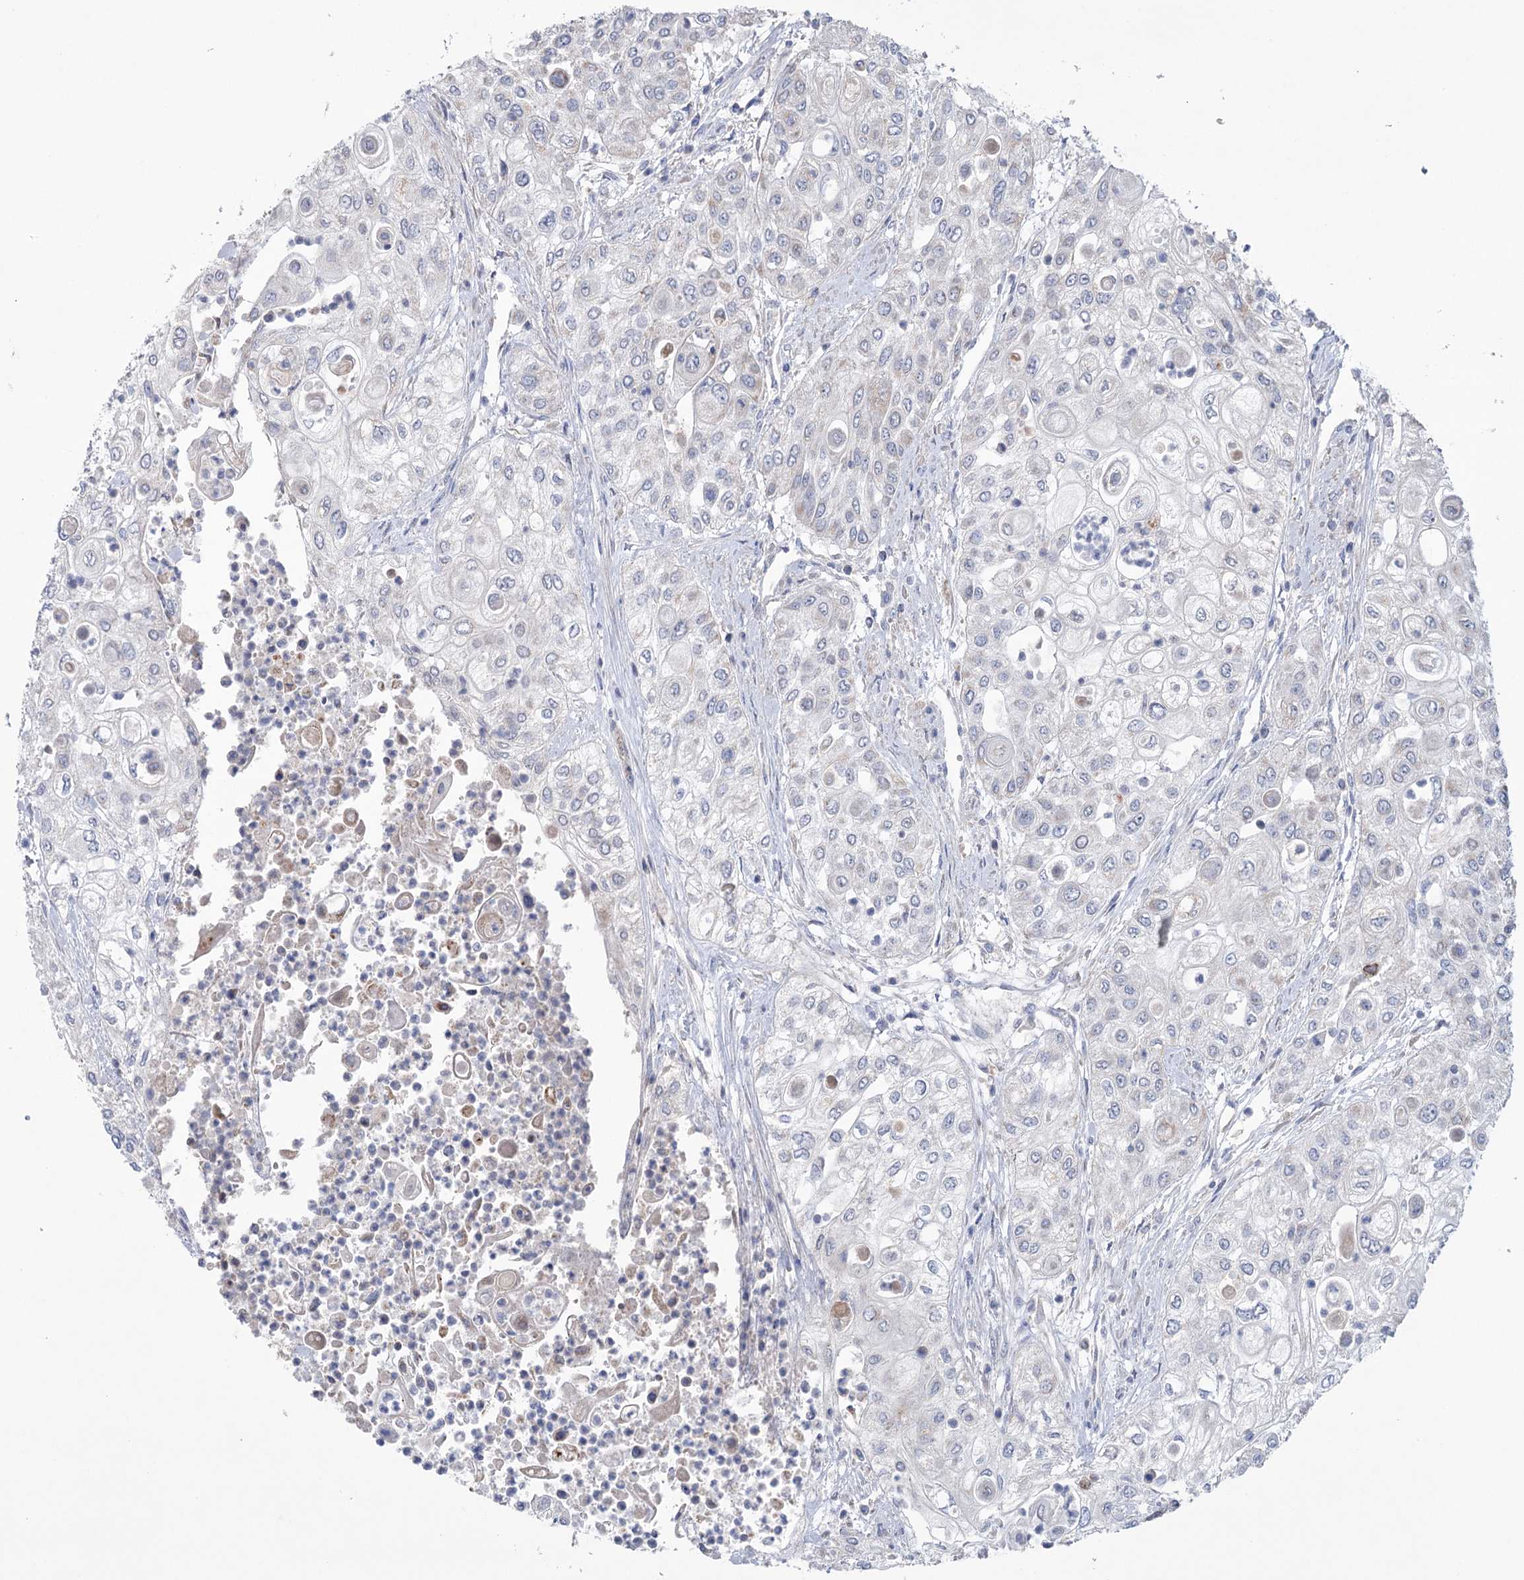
{"staining": {"intensity": "negative", "quantity": "none", "location": "none"}, "tissue": "urothelial cancer", "cell_type": "Tumor cells", "image_type": "cancer", "snomed": [{"axis": "morphology", "description": "Urothelial carcinoma, High grade"}, {"axis": "topography", "description": "Urinary bladder"}], "caption": "Tumor cells are negative for protein expression in human urothelial cancer.", "gene": "MTCH2", "patient": {"sex": "female", "age": 79}}